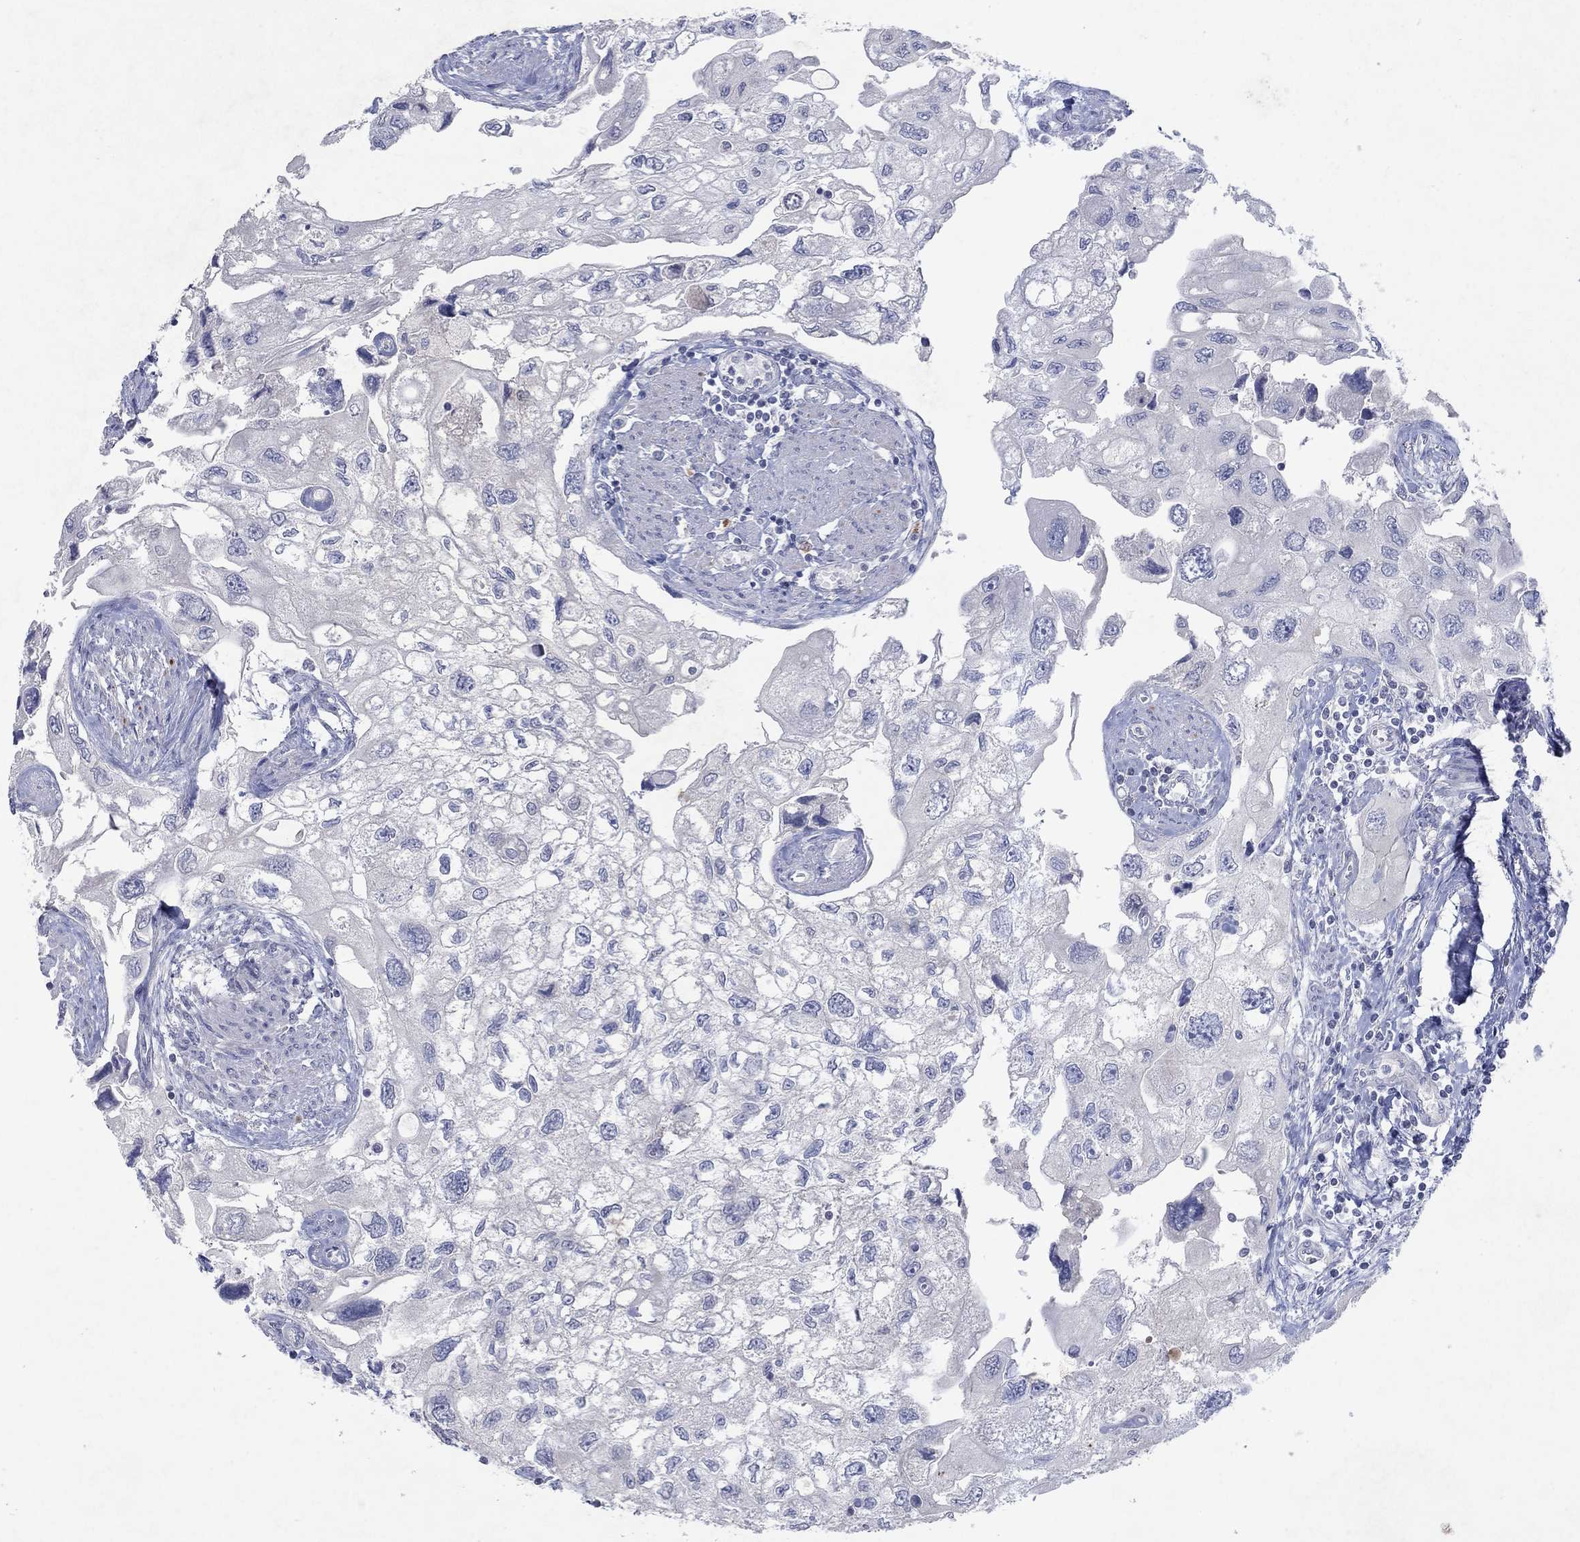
{"staining": {"intensity": "negative", "quantity": "none", "location": "none"}, "tissue": "urothelial cancer", "cell_type": "Tumor cells", "image_type": "cancer", "snomed": [{"axis": "morphology", "description": "Urothelial carcinoma, High grade"}, {"axis": "topography", "description": "Urinary bladder"}], "caption": "Micrograph shows no significant protein staining in tumor cells of urothelial cancer.", "gene": "KRT40", "patient": {"sex": "male", "age": 59}}